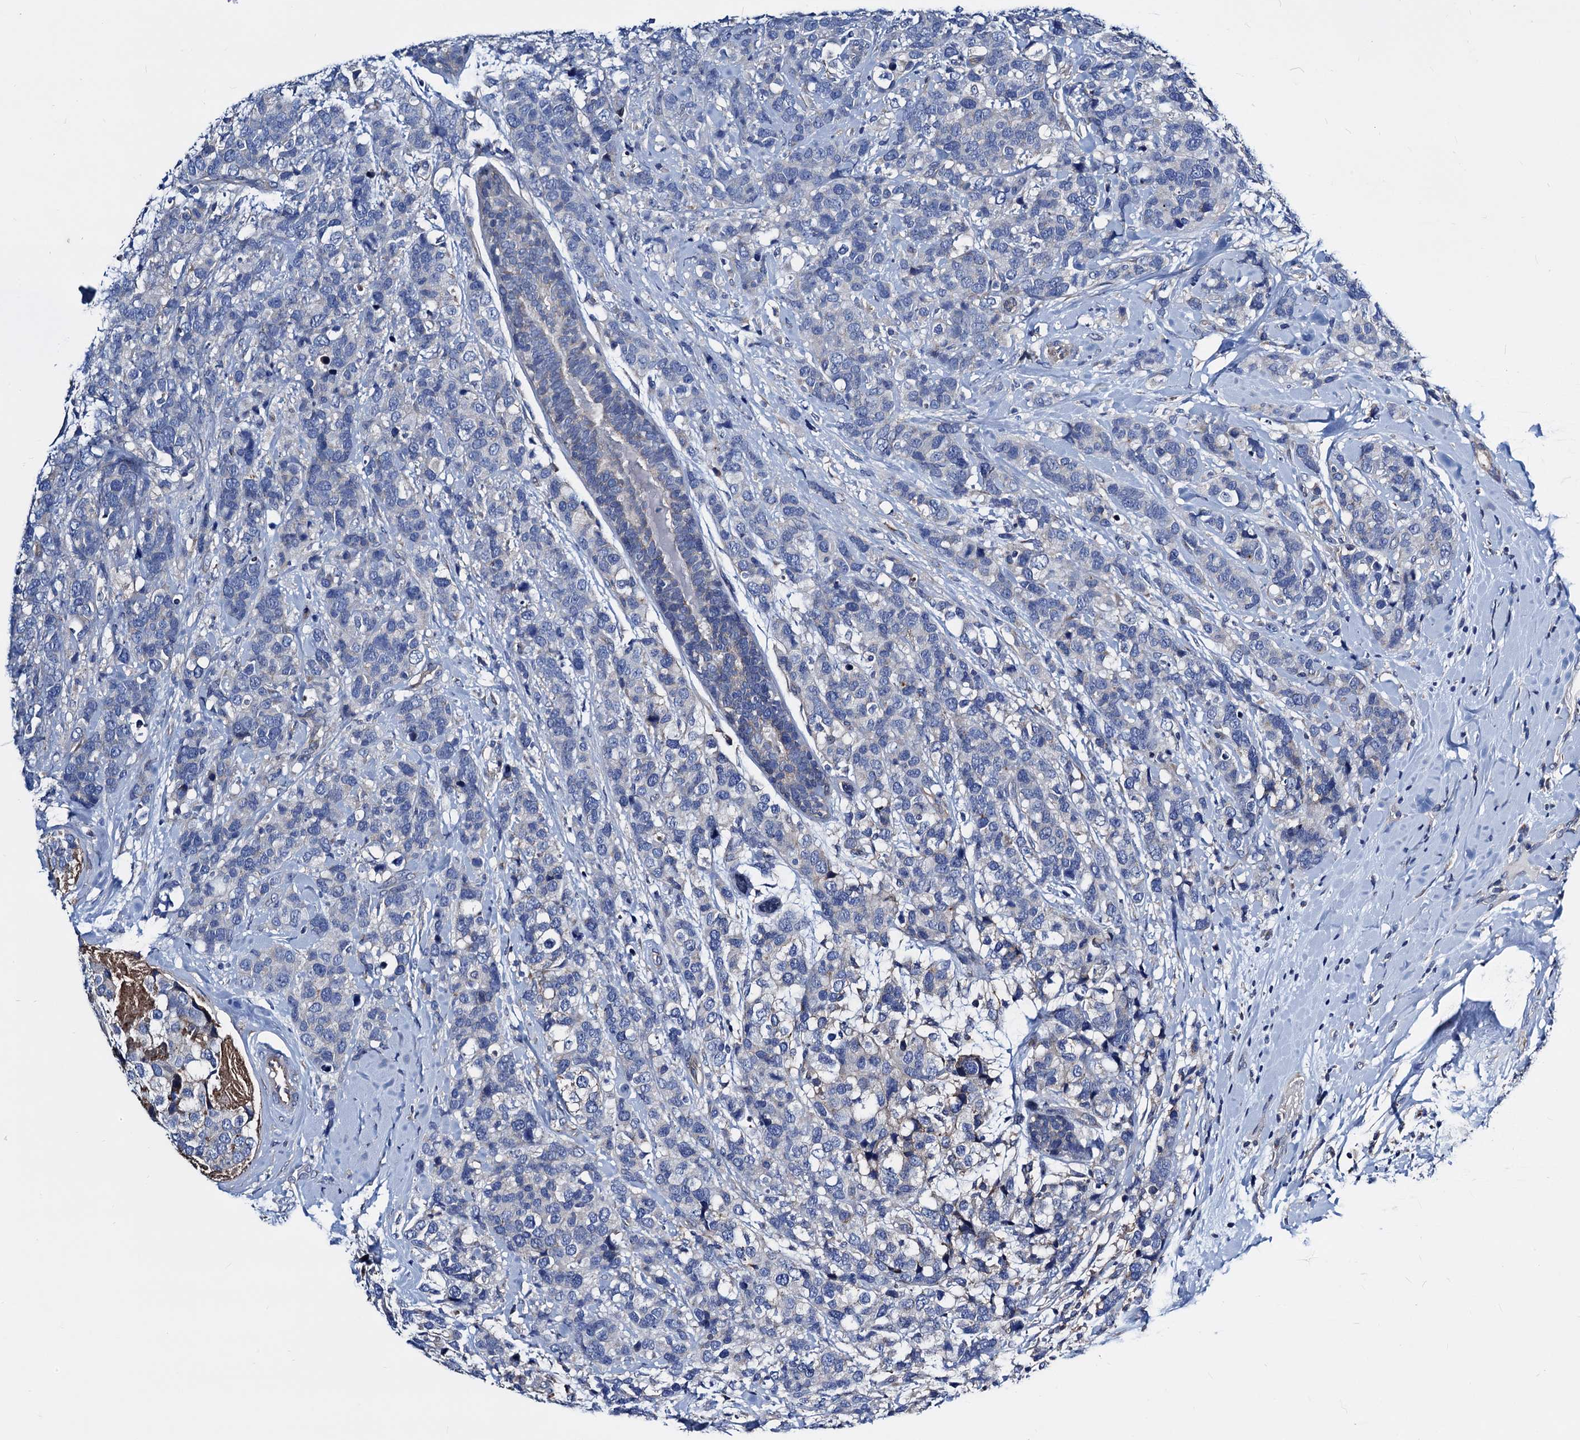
{"staining": {"intensity": "negative", "quantity": "none", "location": "none"}, "tissue": "breast cancer", "cell_type": "Tumor cells", "image_type": "cancer", "snomed": [{"axis": "morphology", "description": "Lobular carcinoma"}, {"axis": "topography", "description": "Breast"}], "caption": "Tumor cells show no significant expression in breast cancer.", "gene": "GCOM1", "patient": {"sex": "female", "age": 59}}